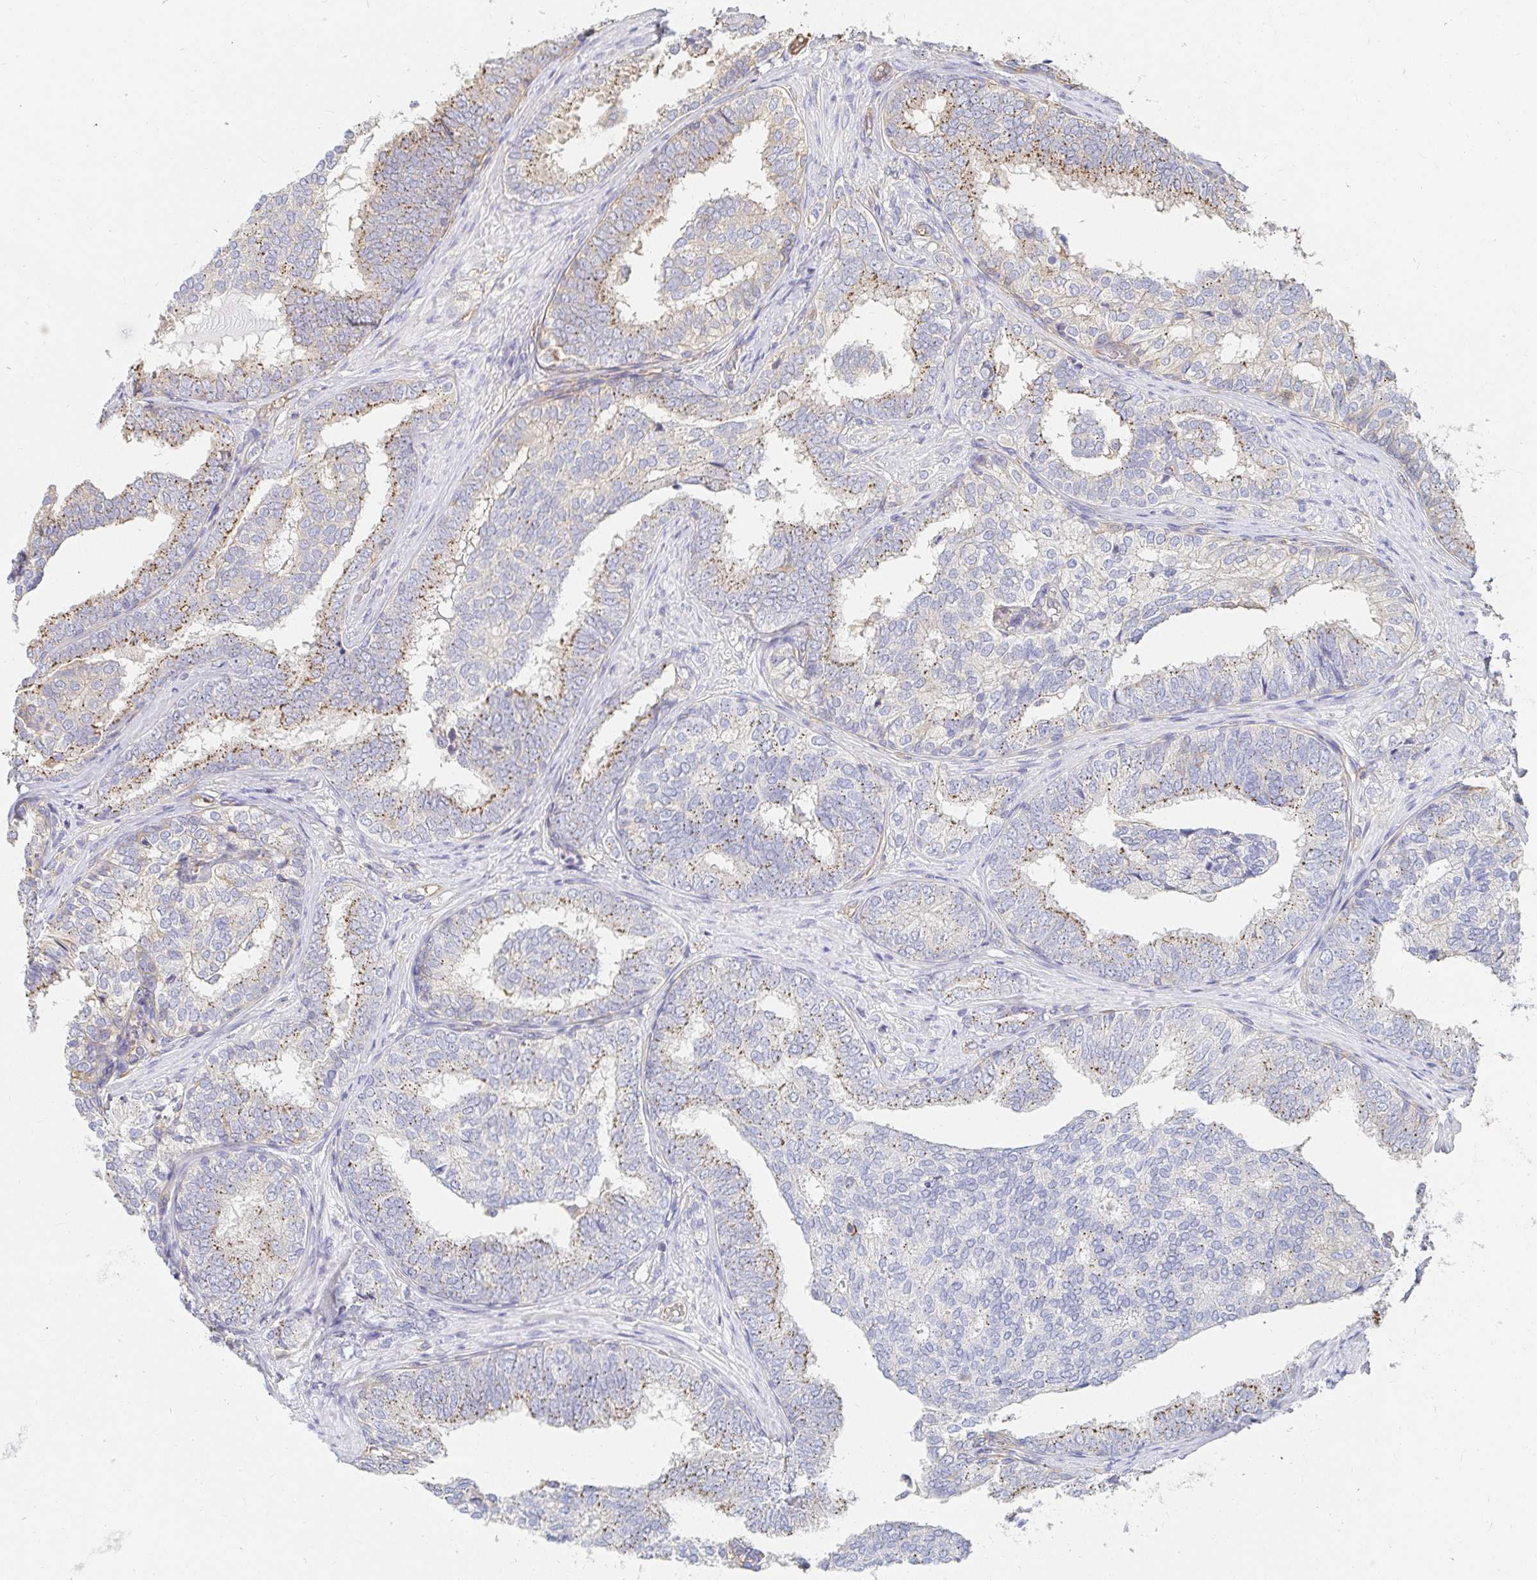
{"staining": {"intensity": "strong", "quantity": "25%-75%", "location": "cytoplasmic/membranous"}, "tissue": "prostate cancer", "cell_type": "Tumor cells", "image_type": "cancer", "snomed": [{"axis": "morphology", "description": "Adenocarcinoma, High grade"}, {"axis": "topography", "description": "Prostate"}], "caption": "An image of prostate cancer (high-grade adenocarcinoma) stained for a protein demonstrates strong cytoplasmic/membranous brown staining in tumor cells.", "gene": "TSPAN19", "patient": {"sex": "male", "age": 72}}